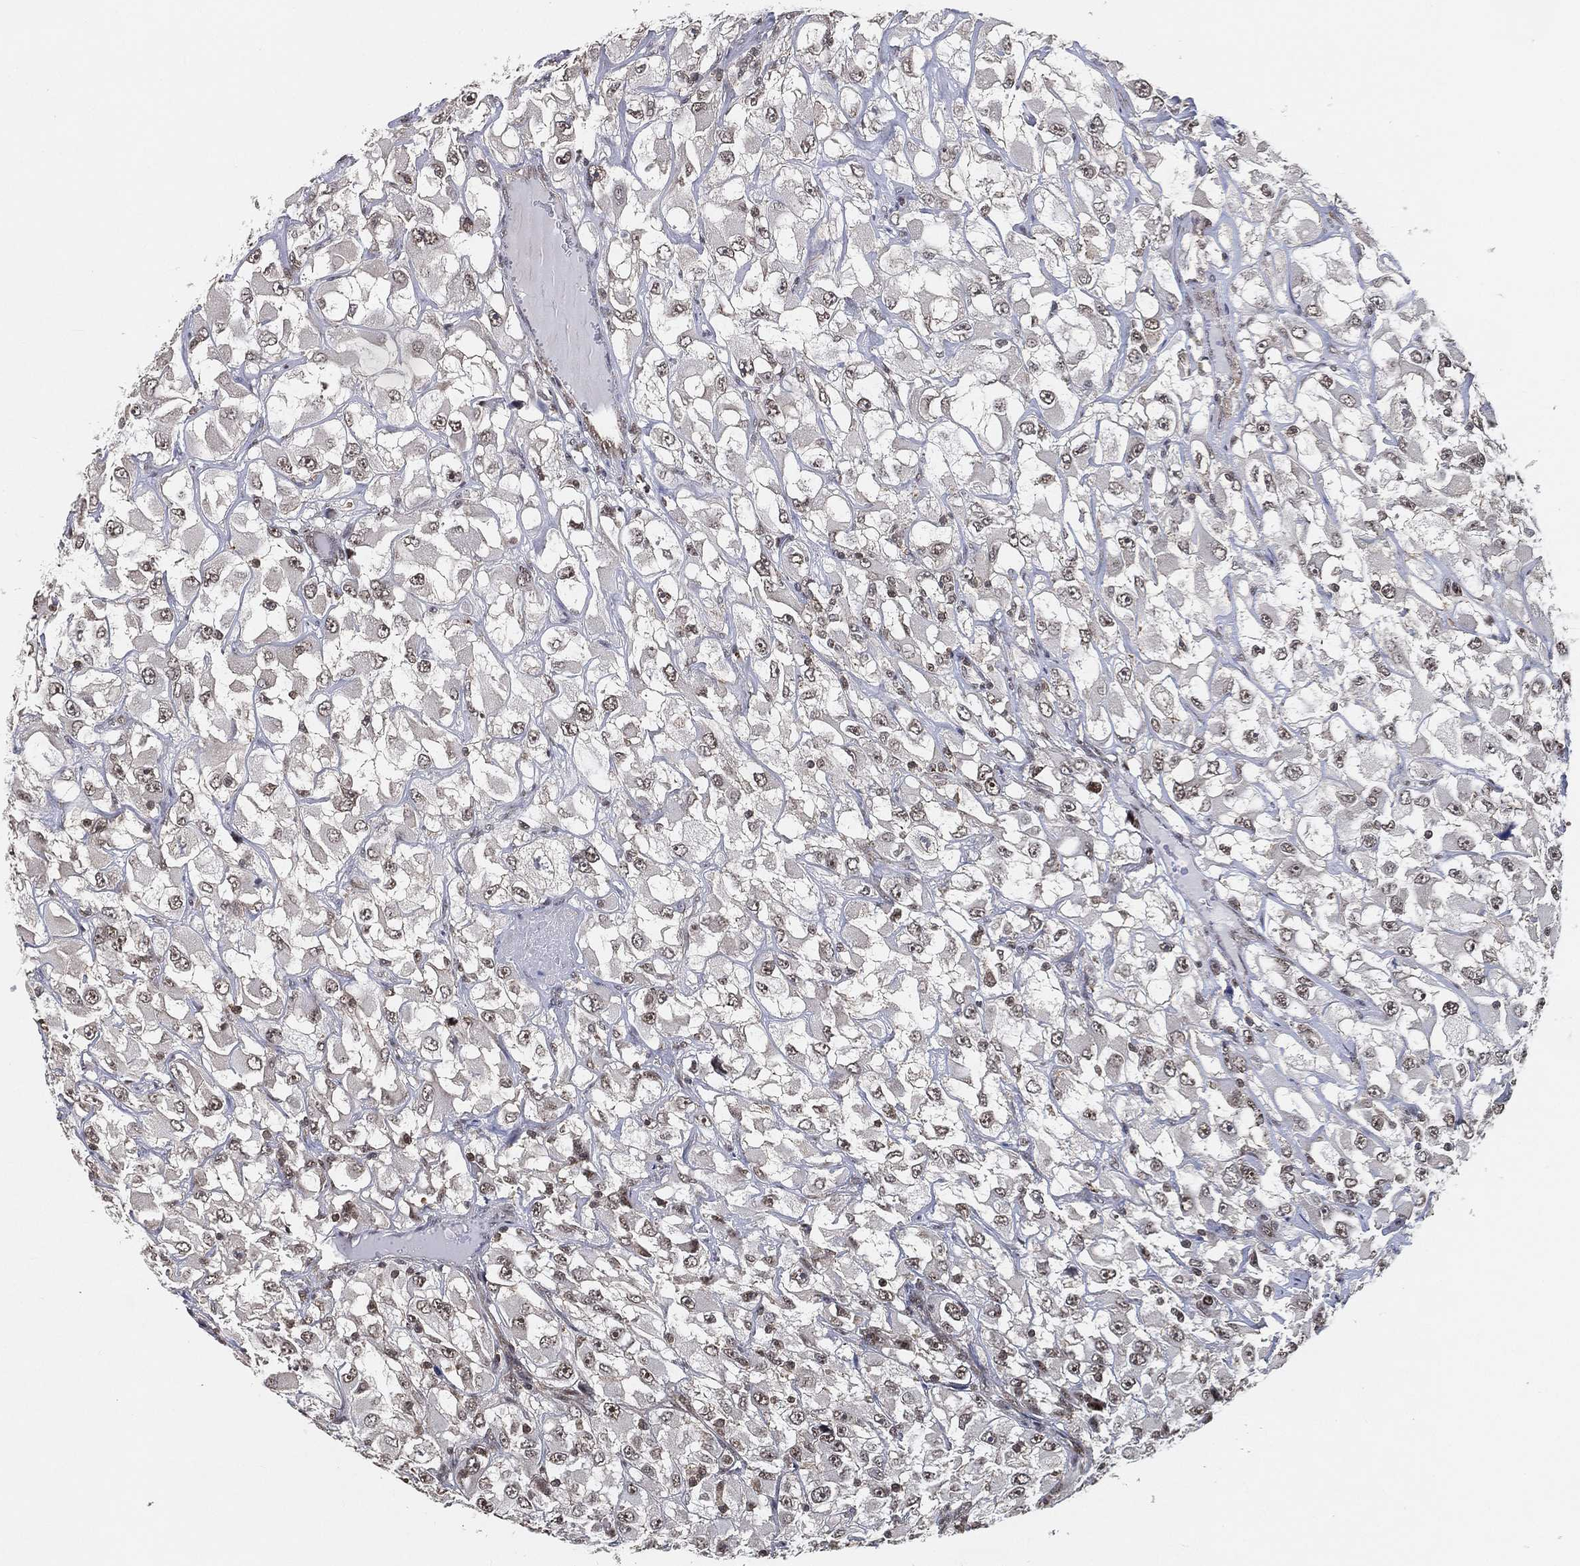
{"staining": {"intensity": "moderate", "quantity": "<25%", "location": "nuclear"}, "tissue": "renal cancer", "cell_type": "Tumor cells", "image_type": "cancer", "snomed": [{"axis": "morphology", "description": "Adenocarcinoma, NOS"}, {"axis": "topography", "description": "Kidney"}], "caption": "High-power microscopy captured an immunohistochemistry histopathology image of renal cancer, revealing moderate nuclear staining in about <25% of tumor cells.", "gene": "RSRC2", "patient": {"sex": "female", "age": 52}}